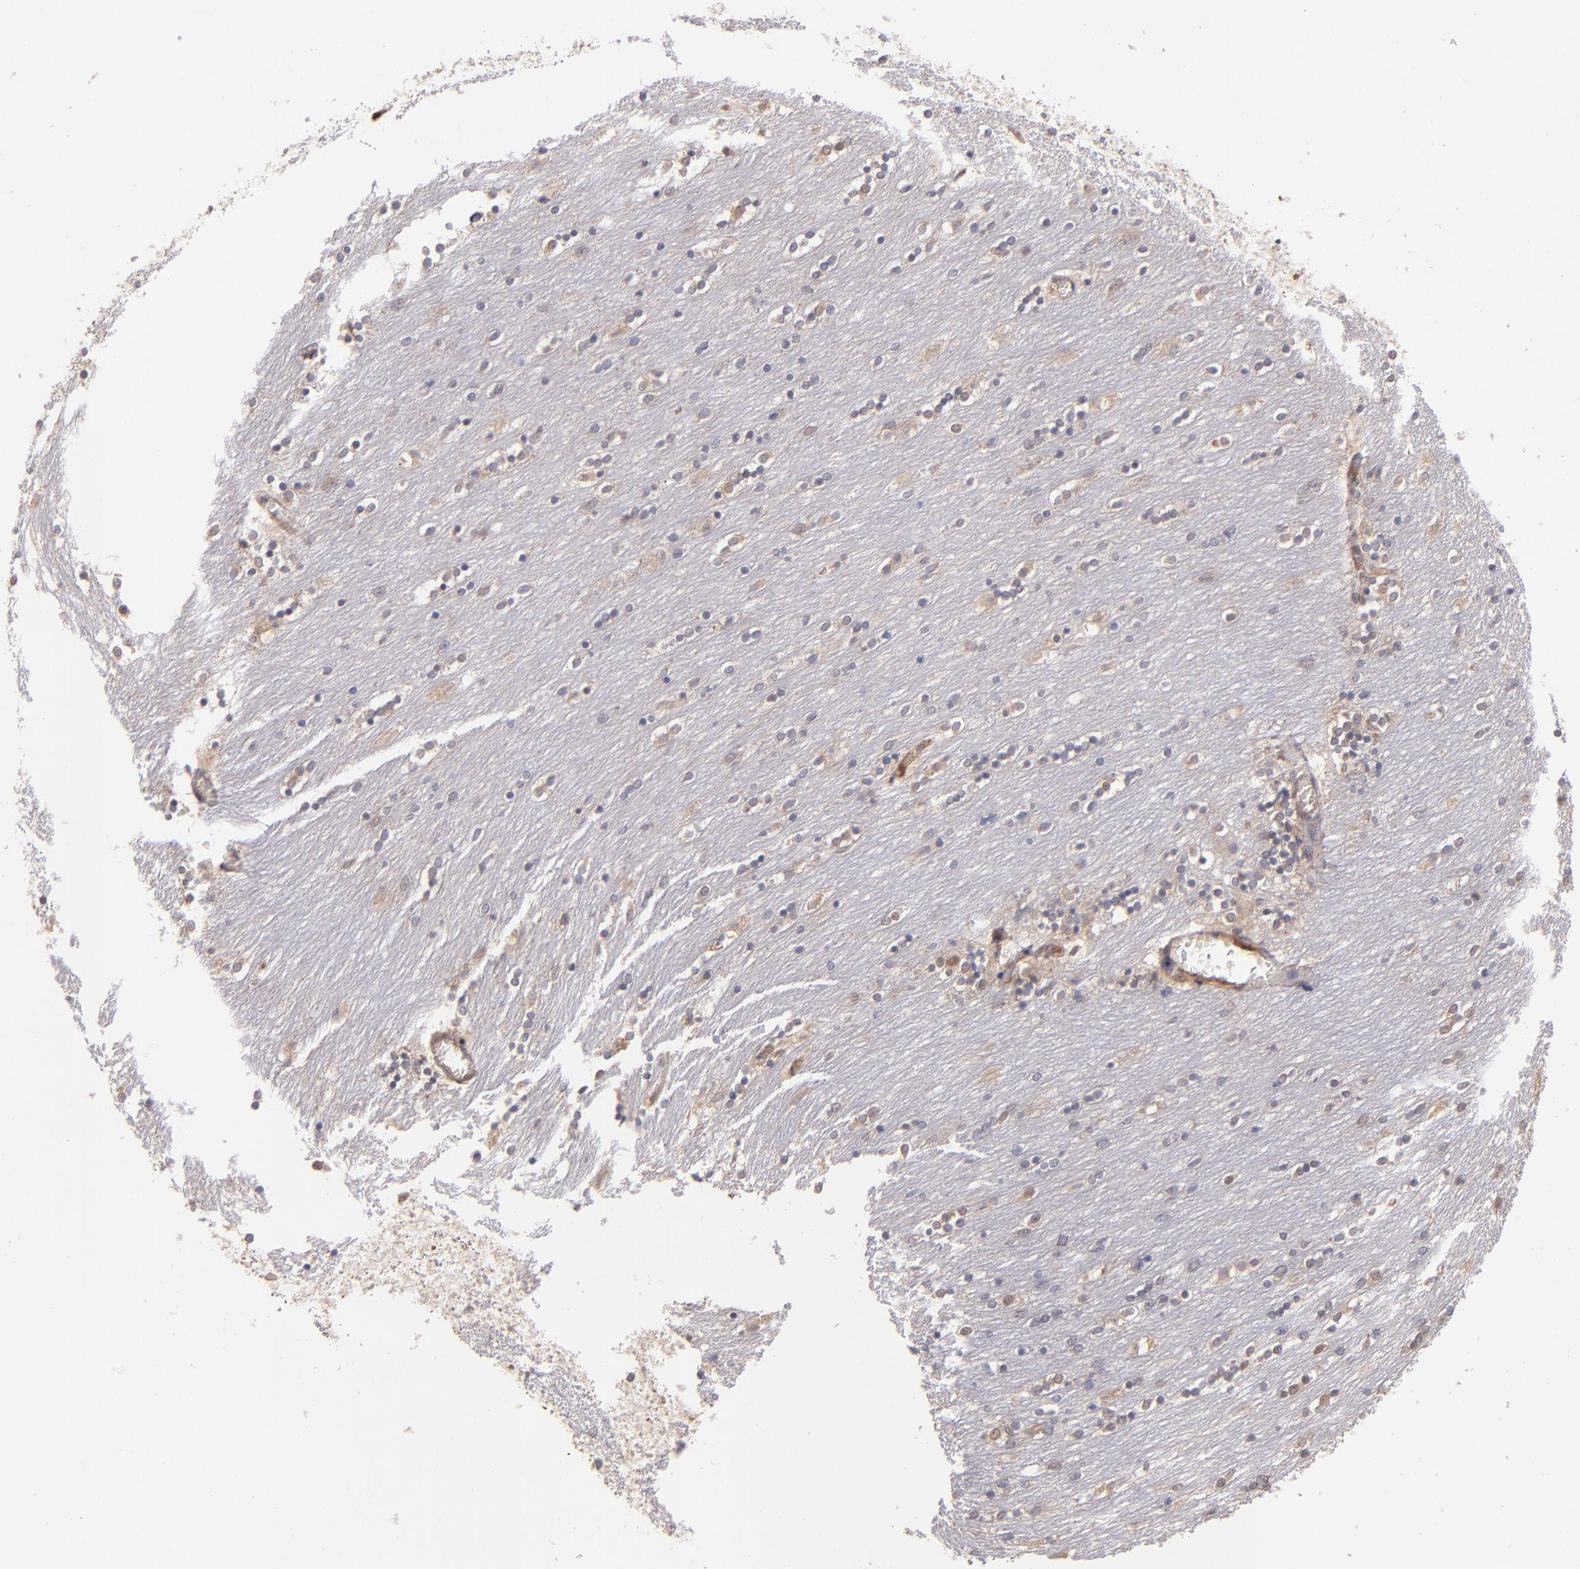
{"staining": {"intensity": "weak", "quantity": "<25%", "location": "cytoplasmic/membranous"}, "tissue": "caudate", "cell_type": "Glial cells", "image_type": "normal", "snomed": [{"axis": "morphology", "description": "Normal tissue, NOS"}, {"axis": "topography", "description": "Lateral ventricle wall"}], "caption": "High power microscopy image of an IHC image of normal caudate, revealing no significant expression in glial cells. (DAB IHC with hematoxylin counter stain).", "gene": "ABHD12B", "patient": {"sex": "female", "age": 54}}